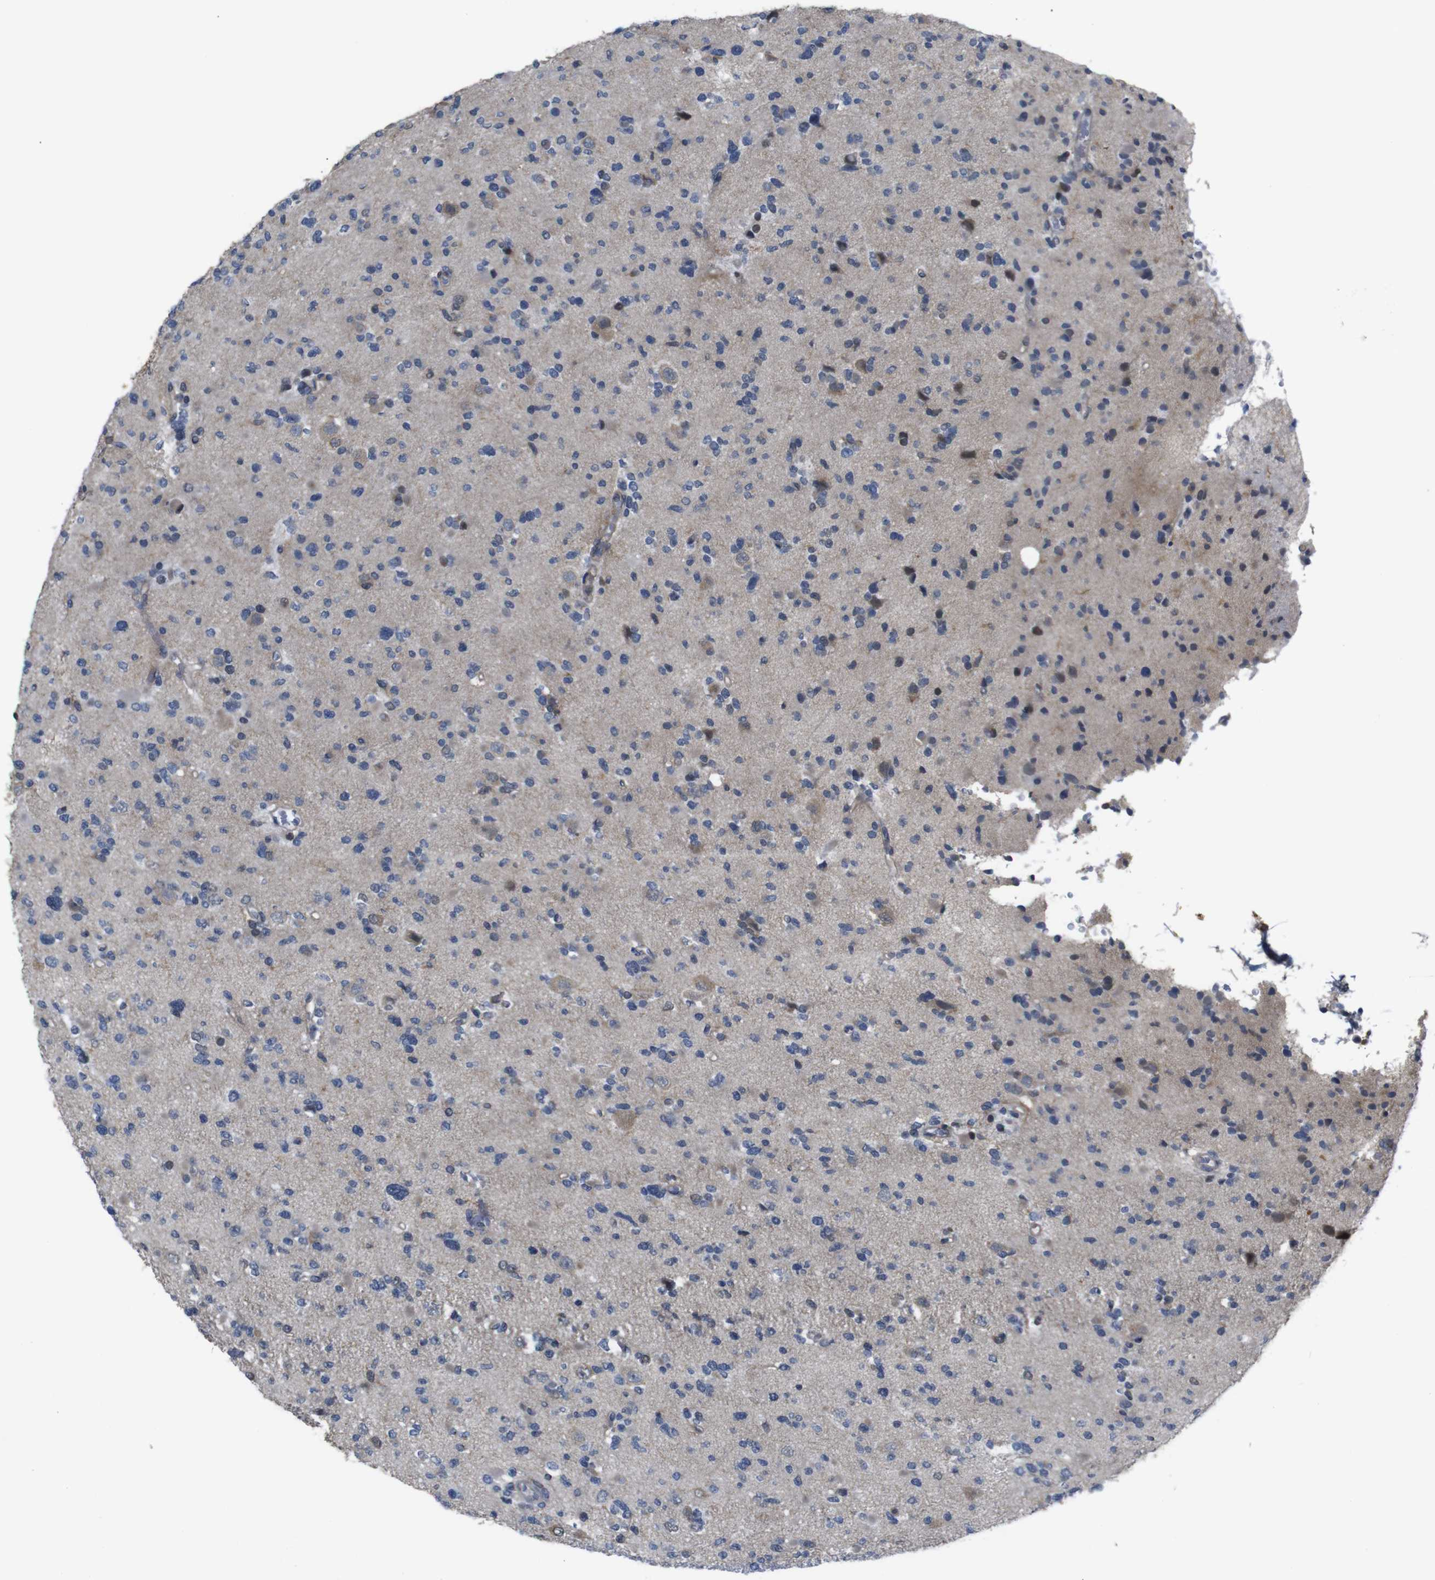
{"staining": {"intensity": "moderate", "quantity": "<25%", "location": "cytoplasmic/membranous"}, "tissue": "glioma", "cell_type": "Tumor cells", "image_type": "cancer", "snomed": [{"axis": "morphology", "description": "Glioma, malignant, Low grade"}, {"axis": "topography", "description": "Brain"}], "caption": "Protein staining by immunohistochemistry exhibits moderate cytoplasmic/membranous staining in approximately <25% of tumor cells in glioma.", "gene": "BRWD3", "patient": {"sex": "female", "age": 22}}